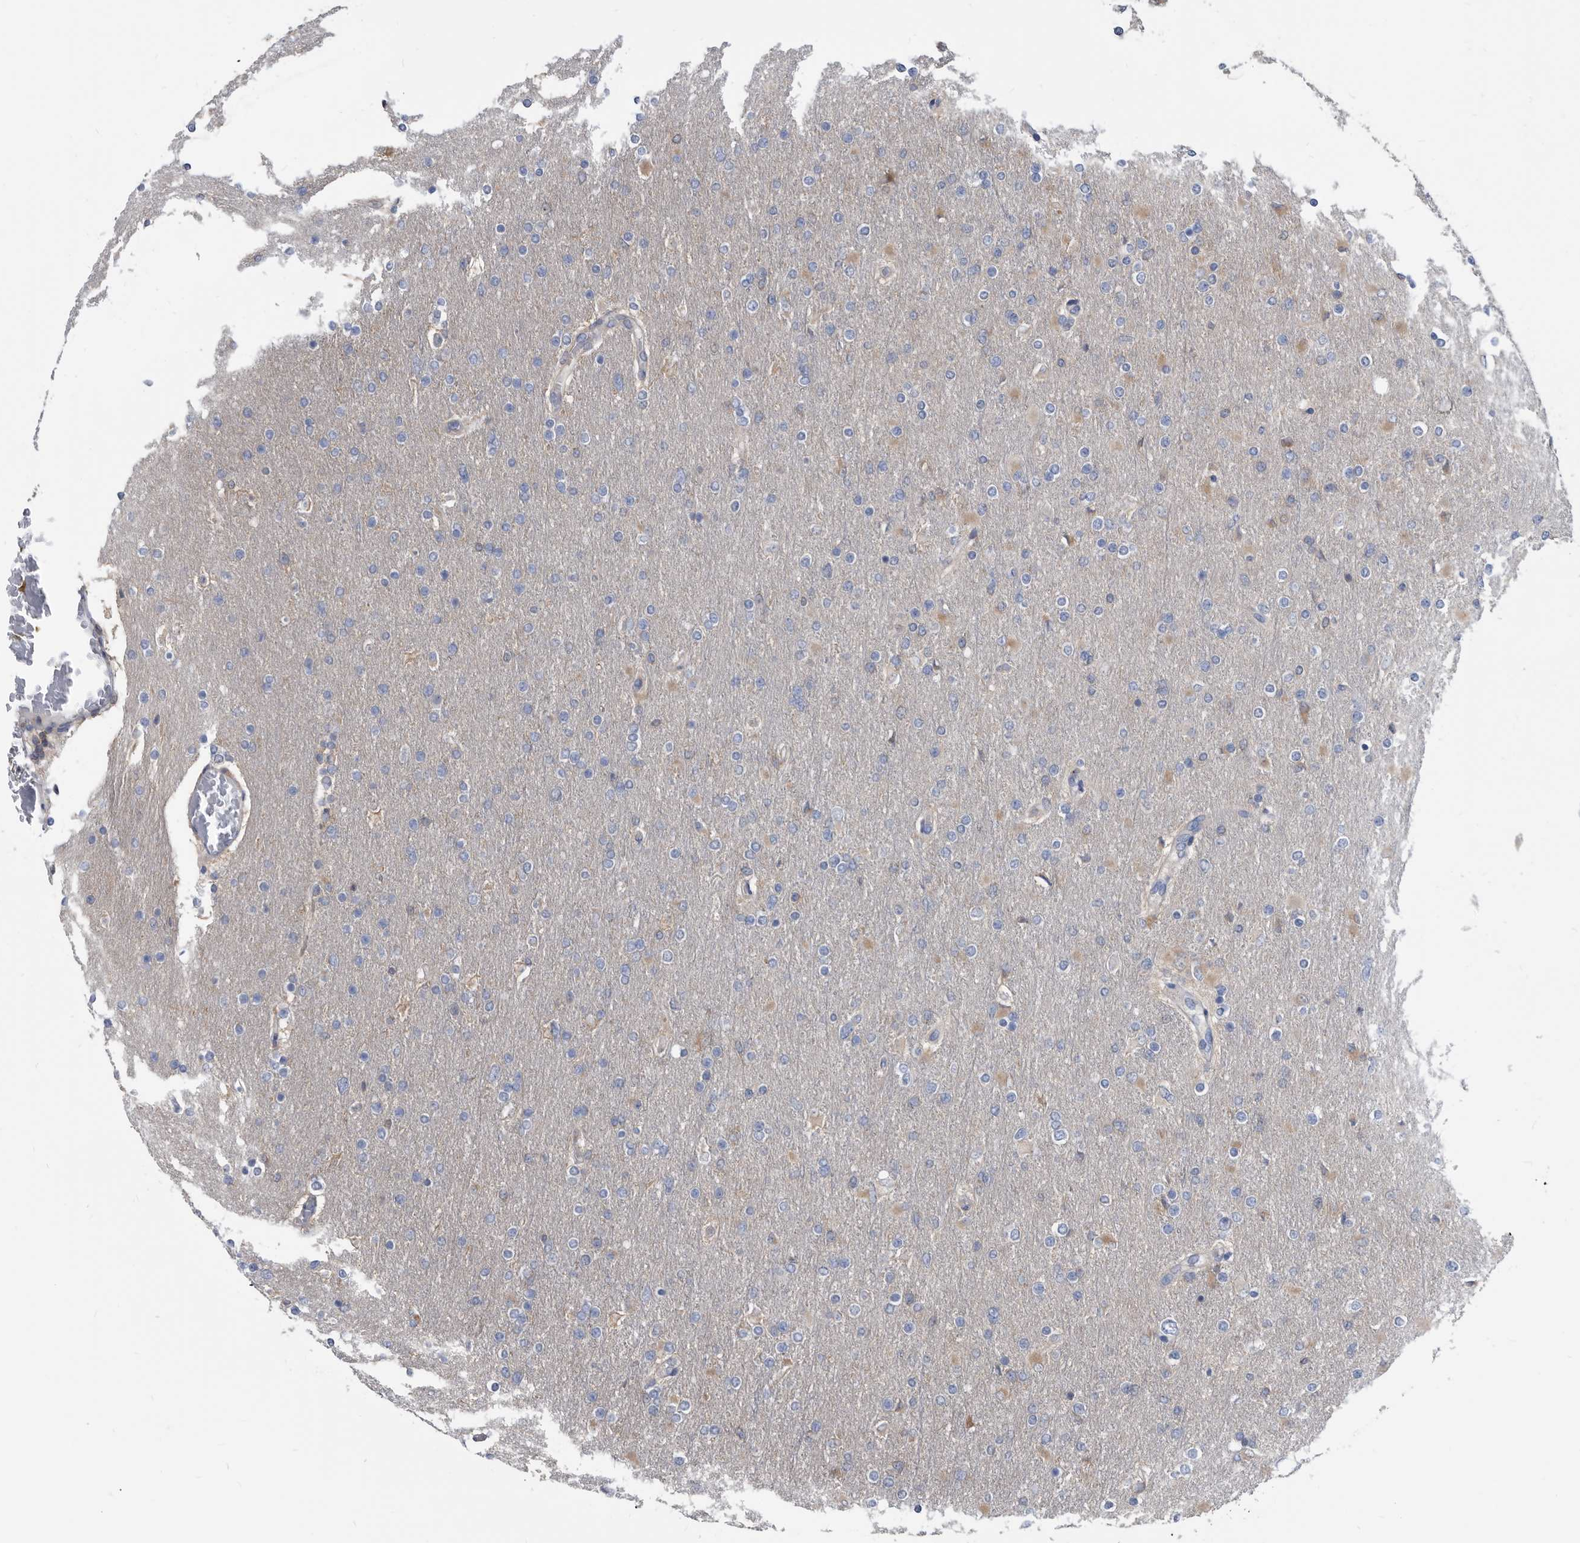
{"staining": {"intensity": "negative", "quantity": "none", "location": "none"}, "tissue": "glioma", "cell_type": "Tumor cells", "image_type": "cancer", "snomed": [{"axis": "morphology", "description": "Glioma, malignant, High grade"}, {"axis": "topography", "description": "Cerebral cortex"}], "caption": "Tumor cells show no significant expression in malignant high-grade glioma.", "gene": "APEH", "patient": {"sex": "female", "age": 36}}